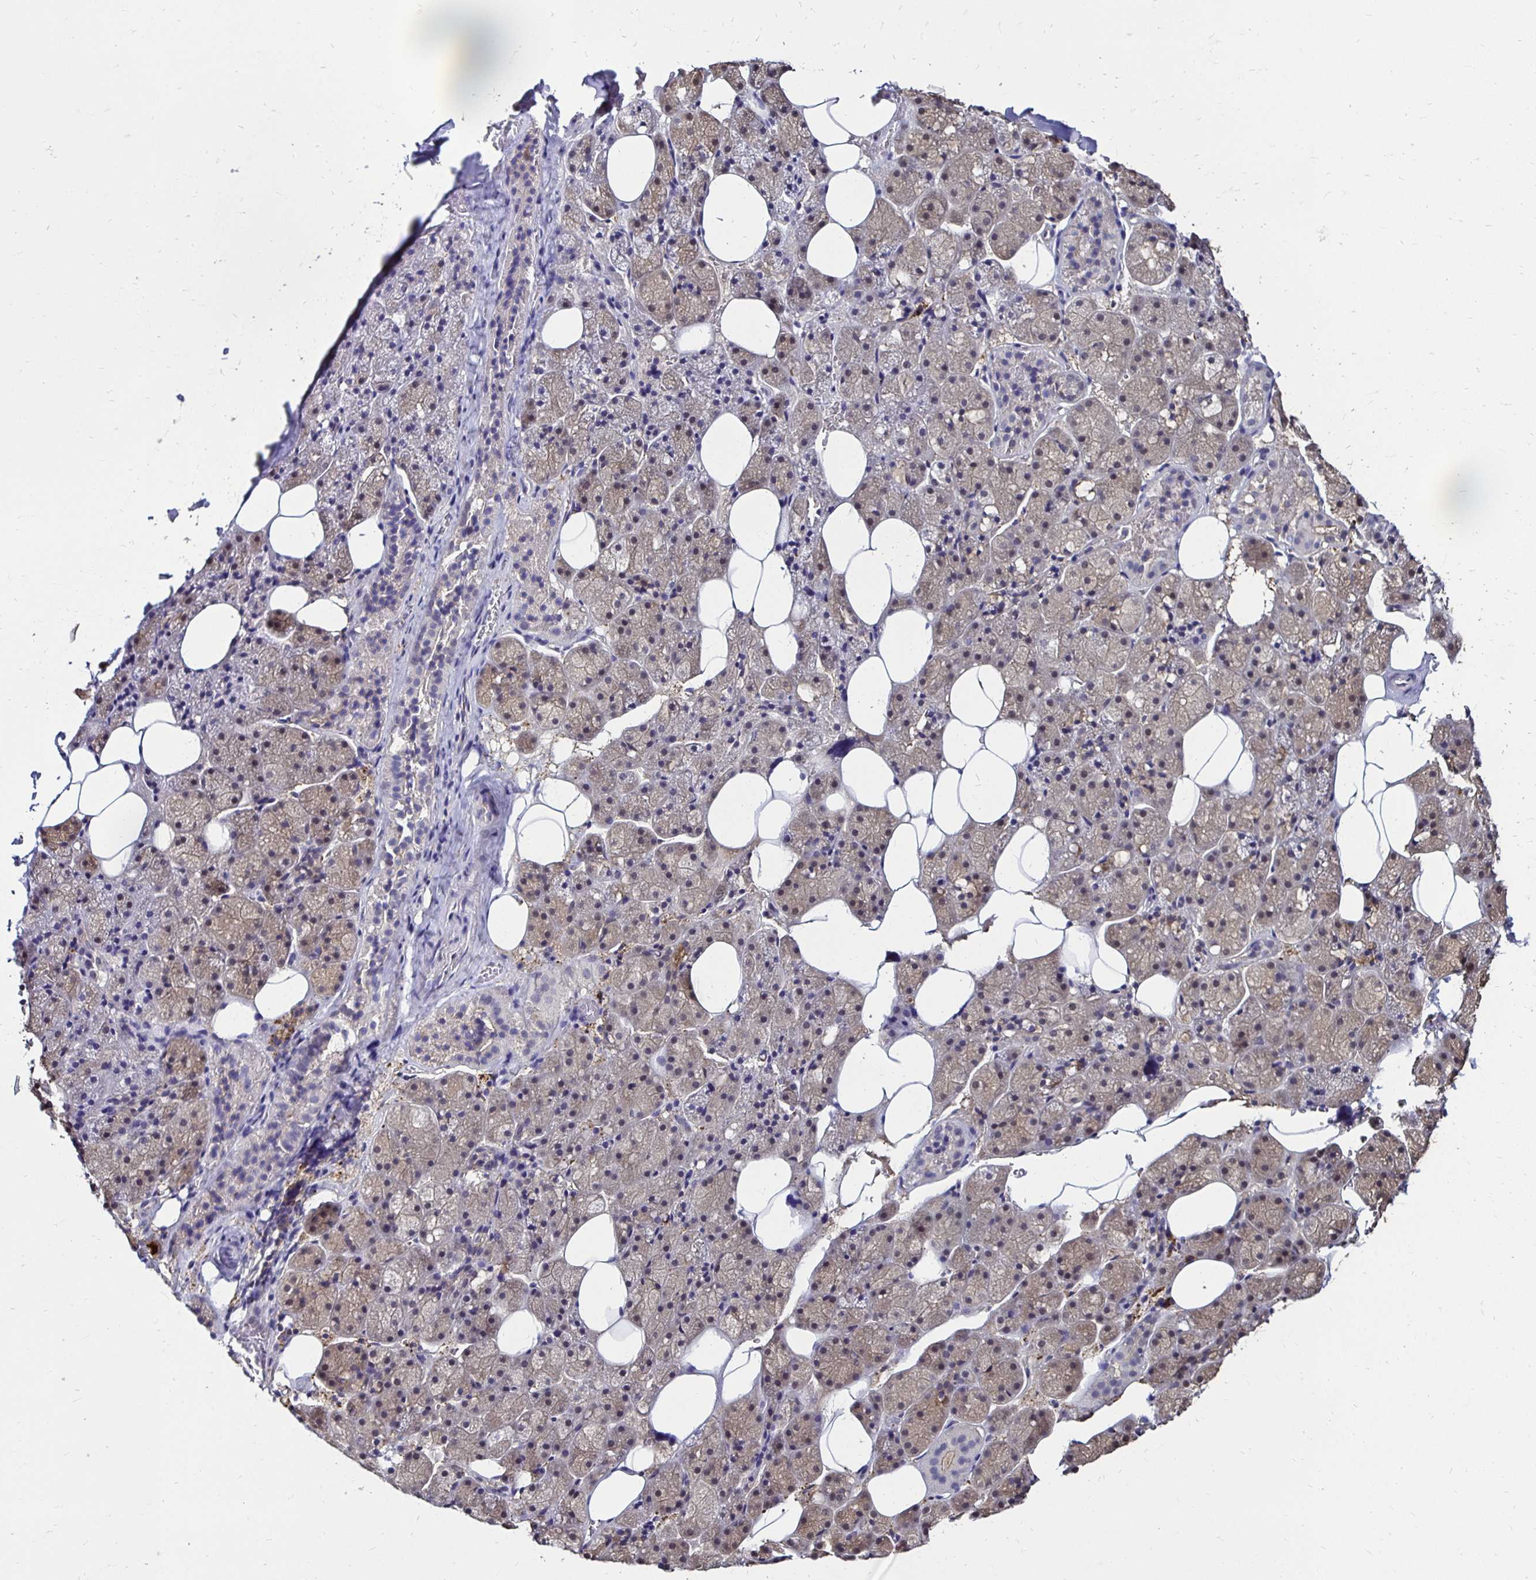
{"staining": {"intensity": "weak", "quantity": "25%-75%", "location": "cytoplasmic/membranous"}, "tissue": "salivary gland", "cell_type": "Glandular cells", "image_type": "normal", "snomed": [{"axis": "morphology", "description": "Normal tissue, NOS"}, {"axis": "topography", "description": "Salivary gland"}, {"axis": "topography", "description": "Peripheral nerve tissue"}], "caption": "Protein staining demonstrates weak cytoplasmic/membranous positivity in approximately 25%-75% of glandular cells in benign salivary gland. The protein is shown in brown color, while the nuclei are stained blue.", "gene": "TXN", "patient": {"sex": "male", "age": 38}}